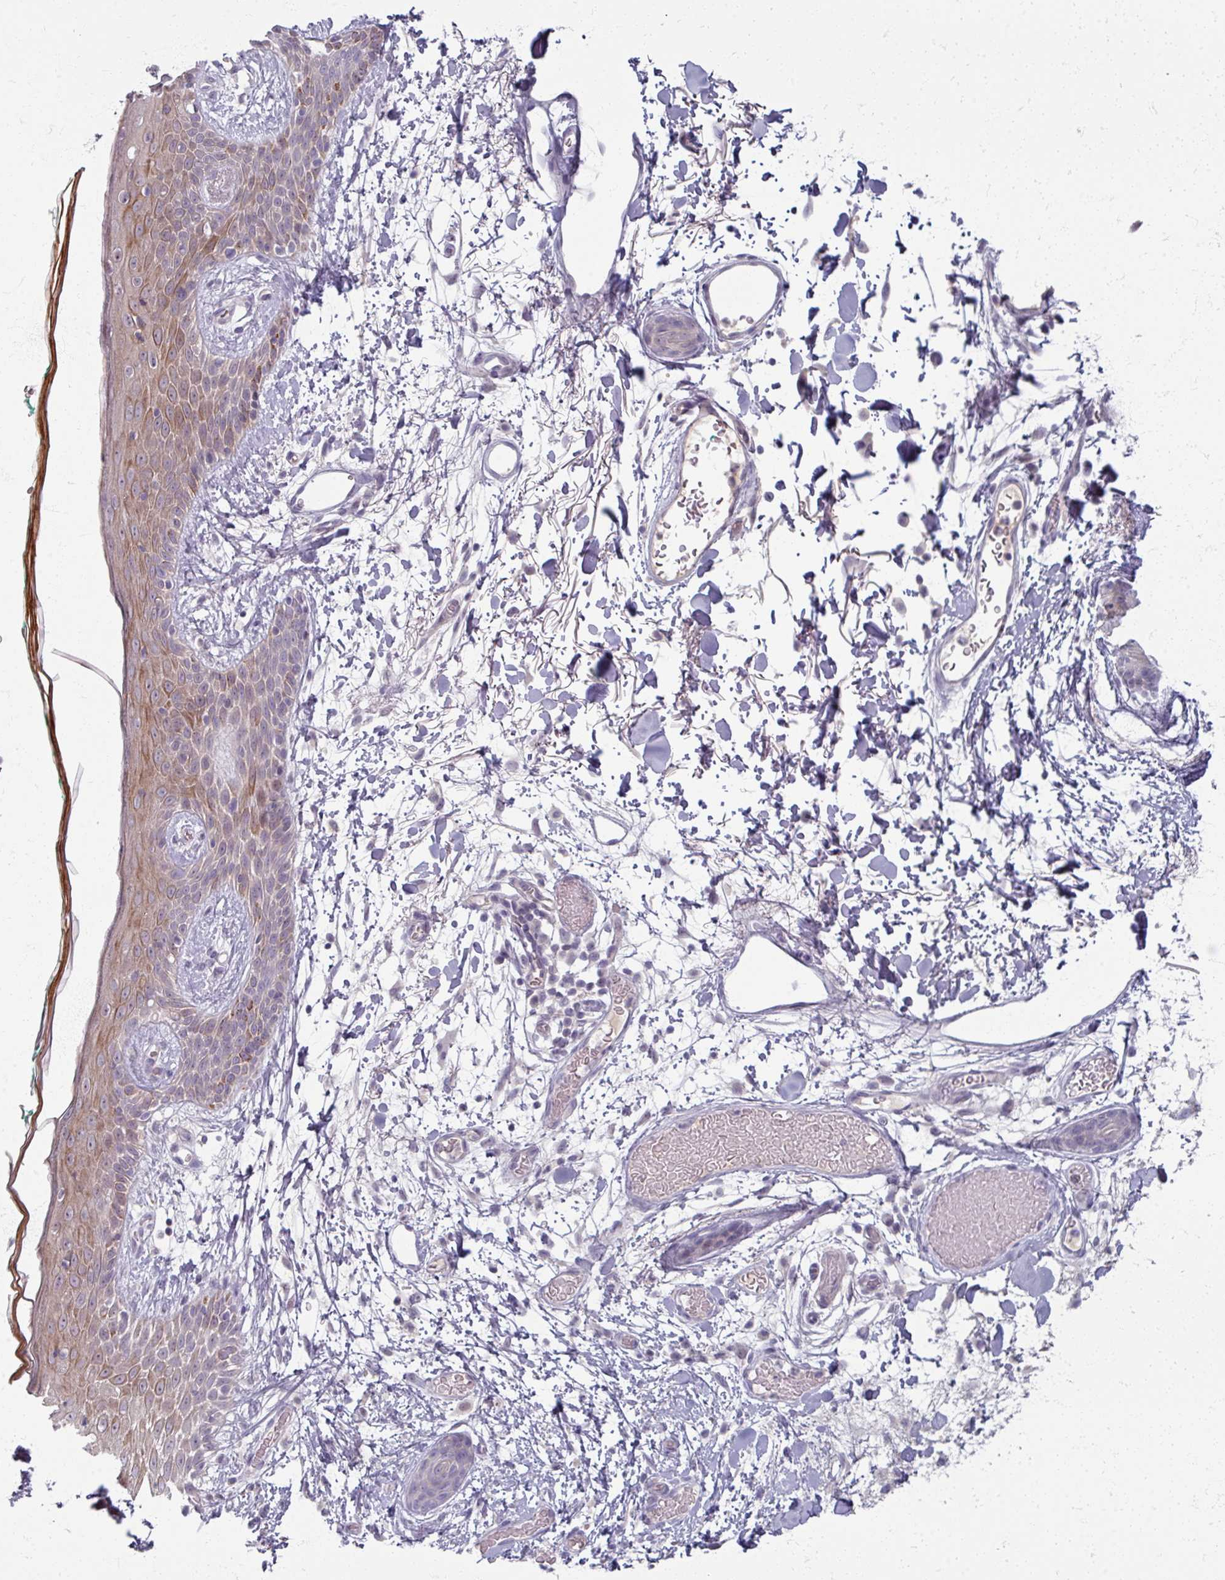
{"staining": {"intensity": "negative", "quantity": "none", "location": "none"}, "tissue": "skin", "cell_type": "Fibroblasts", "image_type": "normal", "snomed": [{"axis": "morphology", "description": "Normal tissue, NOS"}, {"axis": "topography", "description": "Skin"}], "caption": "Immunohistochemistry (IHC) micrograph of normal human skin stained for a protein (brown), which shows no staining in fibroblasts. Nuclei are stained in blue.", "gene": "TTLL7", "patient": {"sex": "male", "age": 79}}